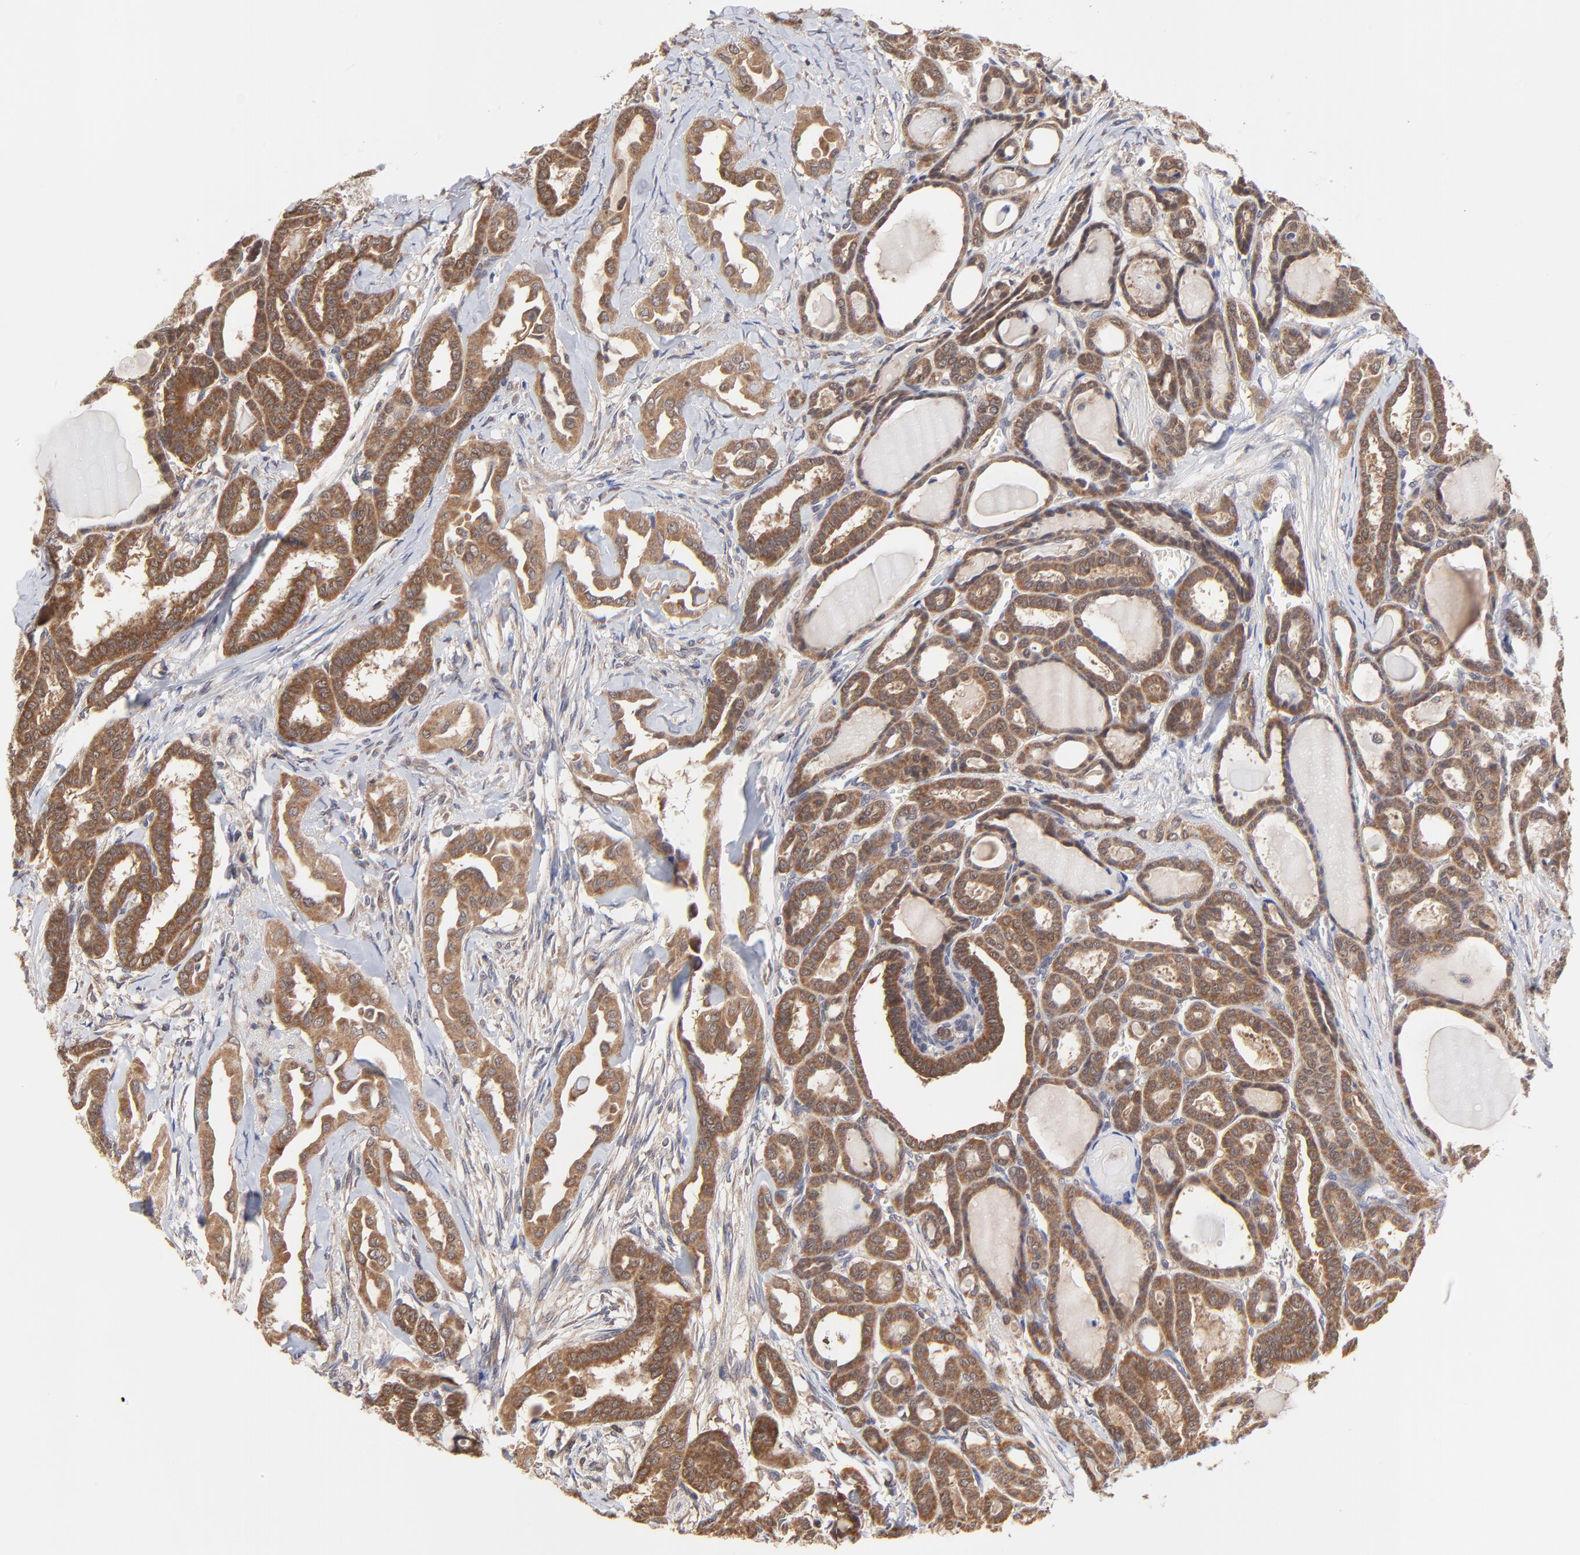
{"staining": {"intensity": "moderate", "quantity": ">75%", "location": "cytoplasmic/membranous"}, "tissue": "thyroid cancer", "cell_type": "Tumor cells", "image_type": "cancer", "snomed": [{"axis": "morphology", "description": "Carcinoma, NOS"}, {"axis": "topography", "description": "Thyroid gland"}], "caption": "Protein staining displays moderate cytoplasmic/membranous staining in about >75% of tumor cells in carcinoma (thyroid). (Brightfield microscopy of DAB IHC at high magnification).", "gene": "PCMT1", "patient": {"sex": "female", "age": 91}}